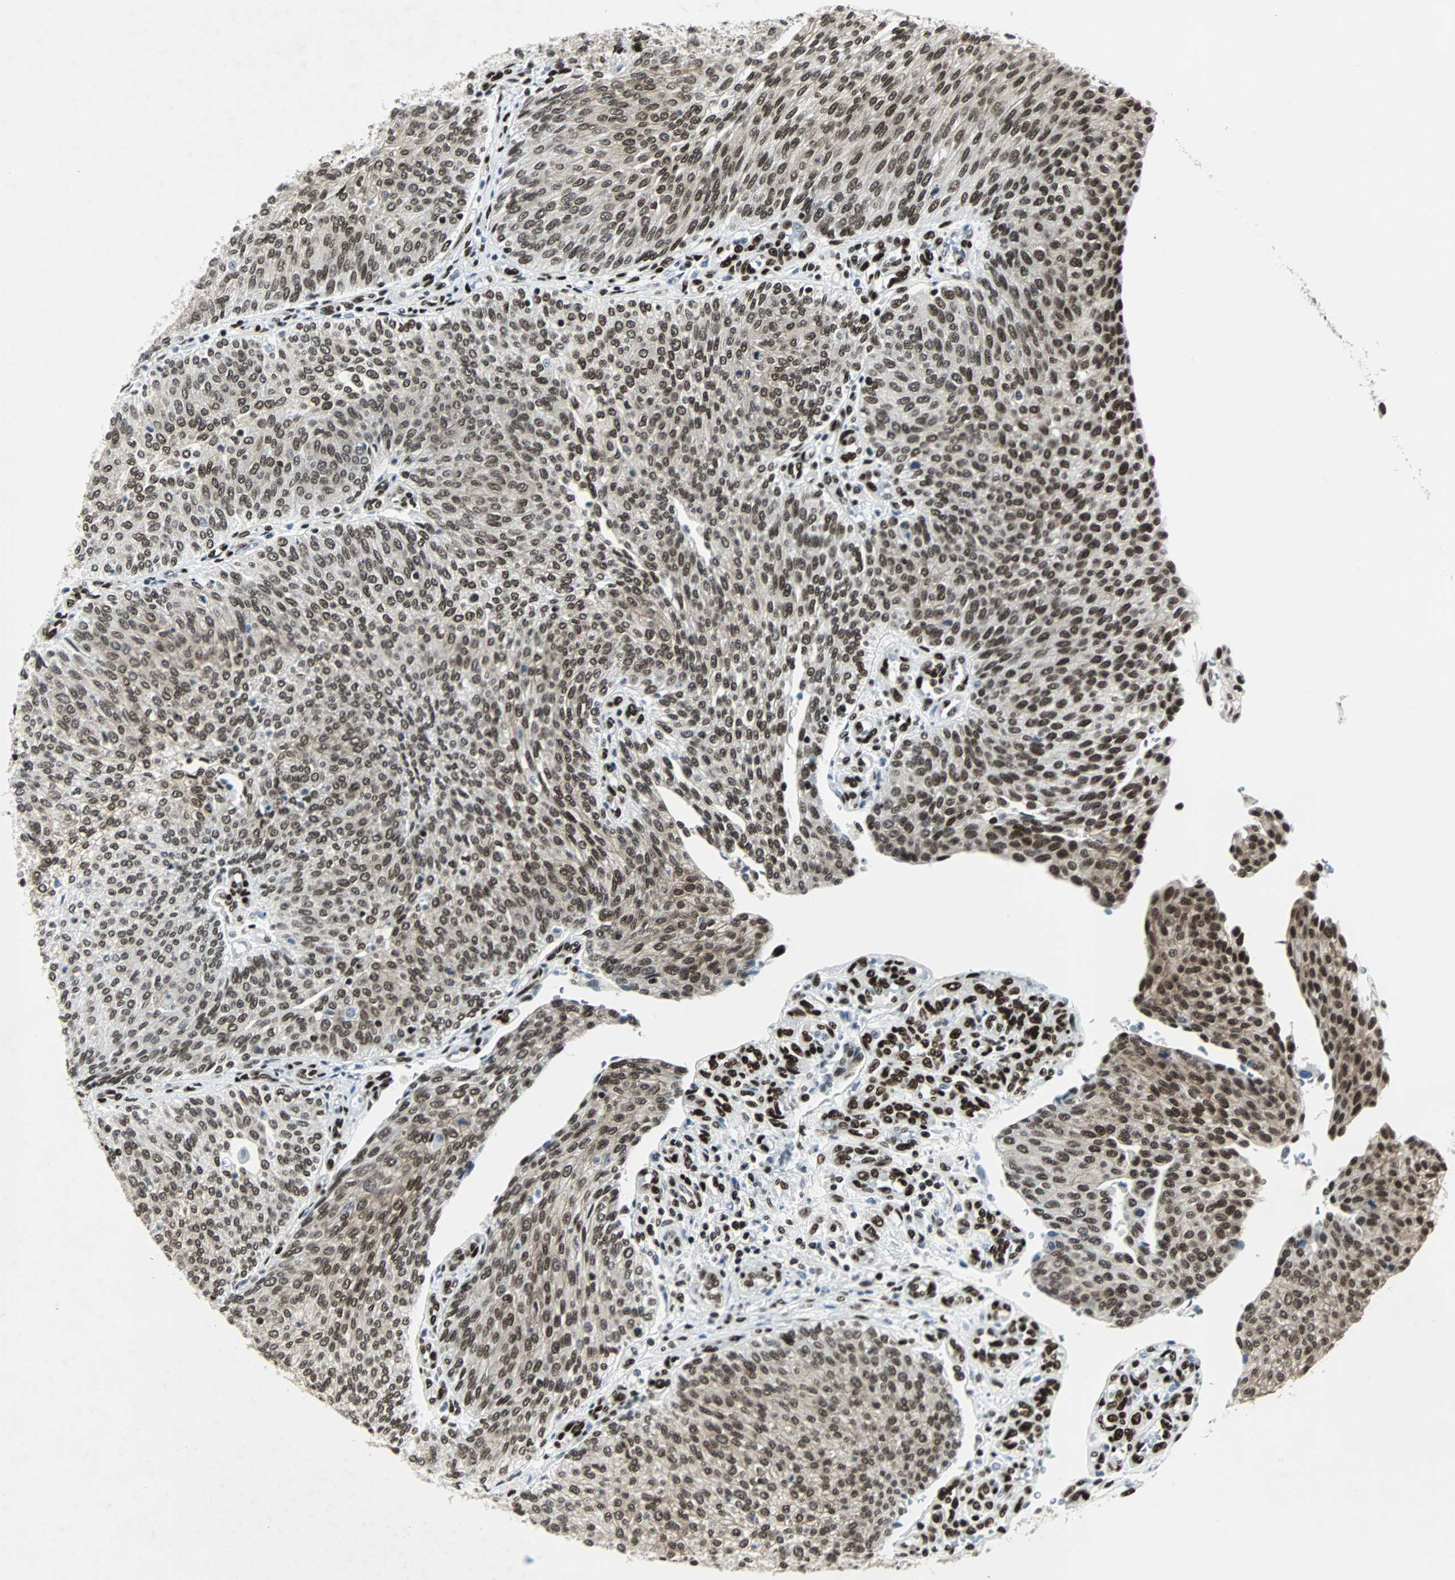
{"staining": {"intensity": "moderate", "quantity": ">75%", "location": "nuclear"}, "tissue": "urothelial cancer", "cell_type": "Tumor cells", "image_type": "cancer", "snomed": [{"axis": "morphology", "description": "Urothelial carcinoma, Low grade"}, {"axis": "topography", "description": "Urinary bladder"}], "caption": "Immunohistochemistry (IHC) micrograph of human urothelial carcinoma (low-grade) stained for a protein (brown), which reveals medium levels of moderate nuclear staining in about >75% of tumor cells.", "gene": "MEF2D", "patient": {"sex": "female", "age": 79}}